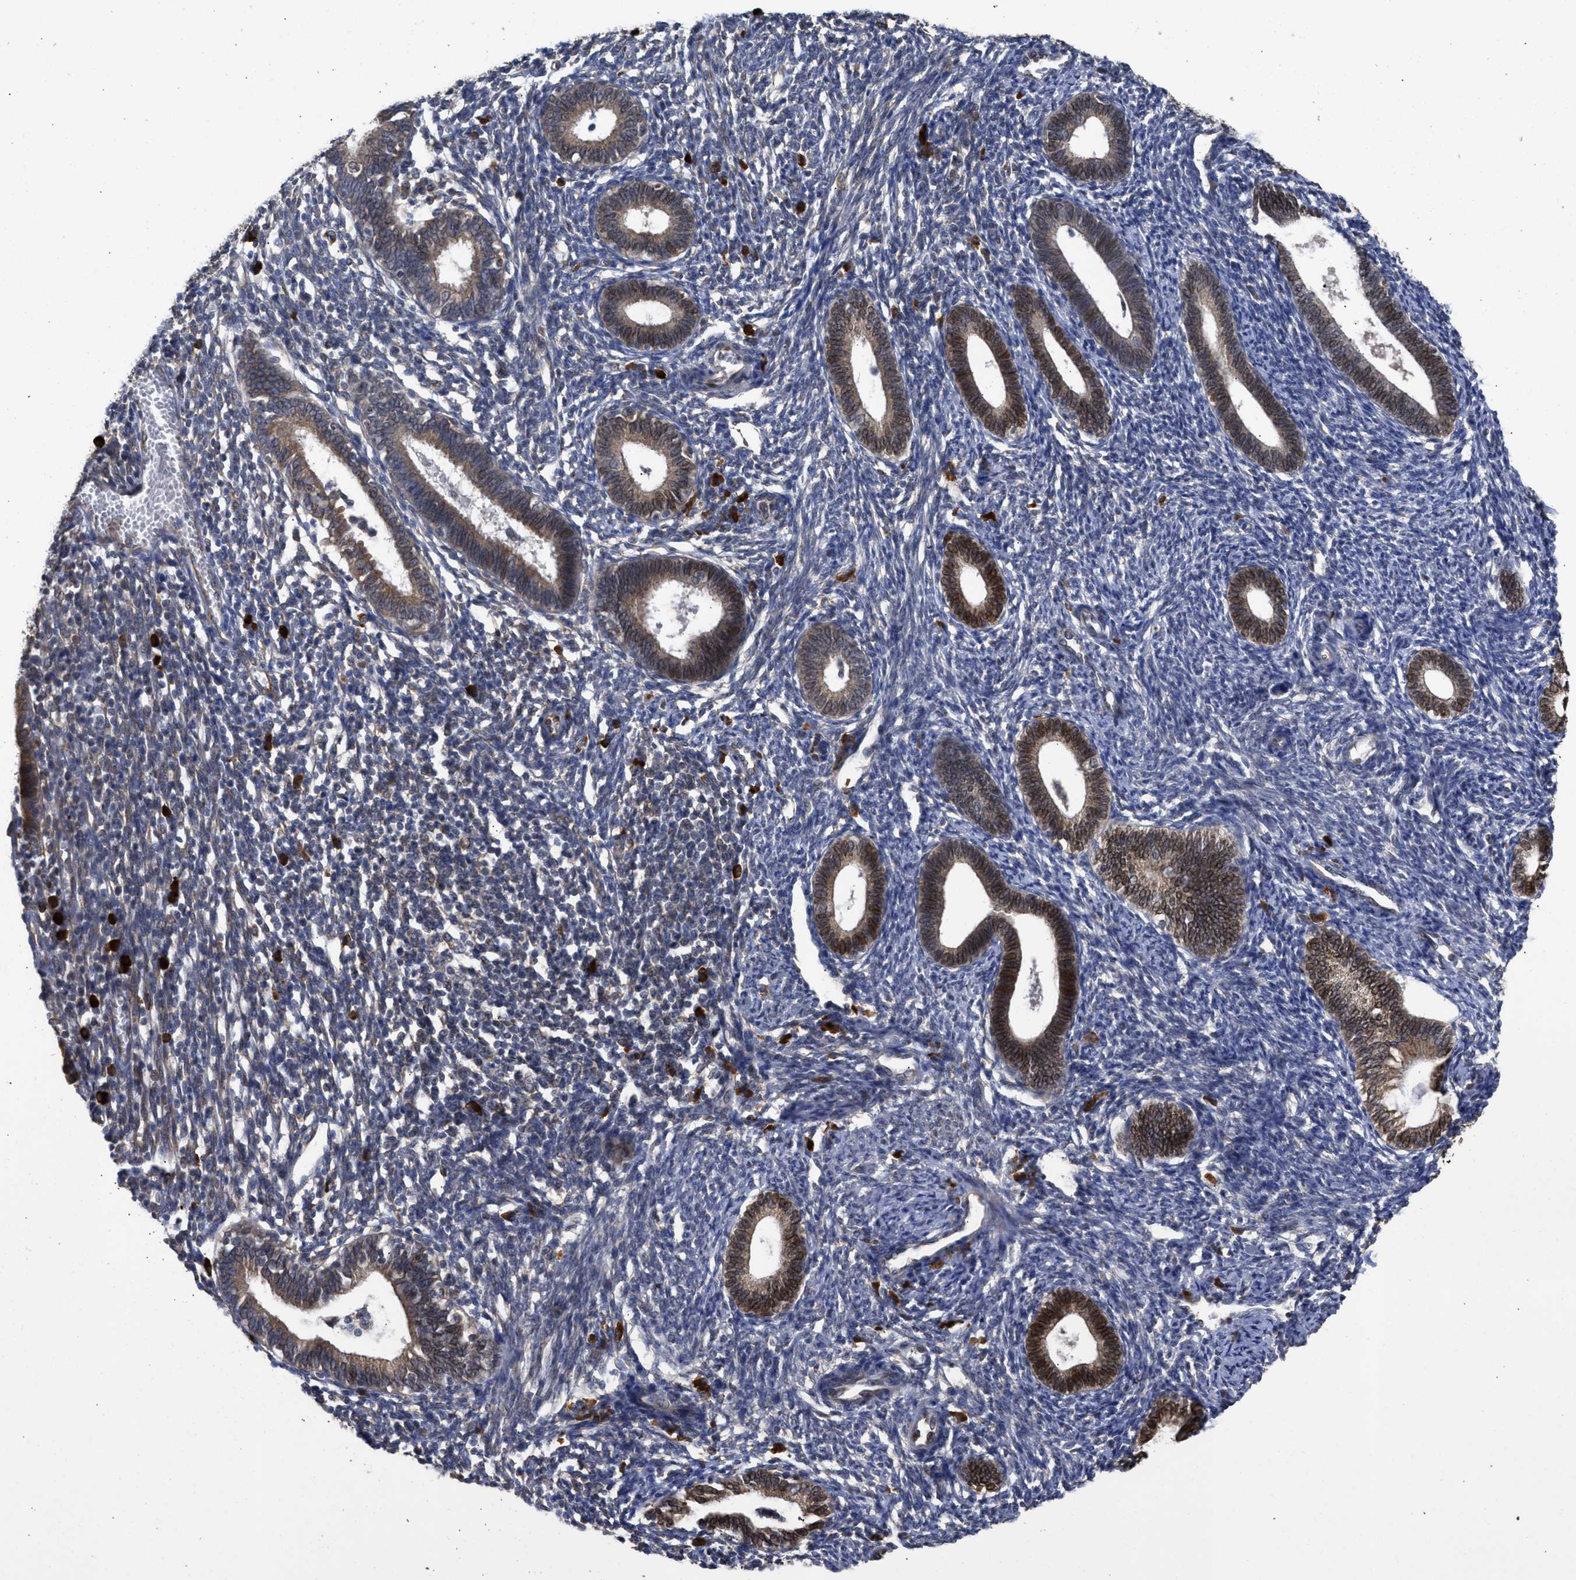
{"staining": {"intensity": "negative", "quantity": "none", "location": "none"}, "tissue": "endometrium", "cell_type": "Cells in endometrial stroma", "image_type": "normal", "snomed": [{"axis": "morphology", "description": "Normal tissue, NOS"}, {"axis": "topography", "description": "Endometrium"}], "caption": "High power microscopy histopathology image of an immunohistochemistry micrograph of benign endometrium, revealing no significant positivity in cells in endometrial stroma.", "gene": "DNAJC1", "patient": {"sex": "female", "age": 41}}